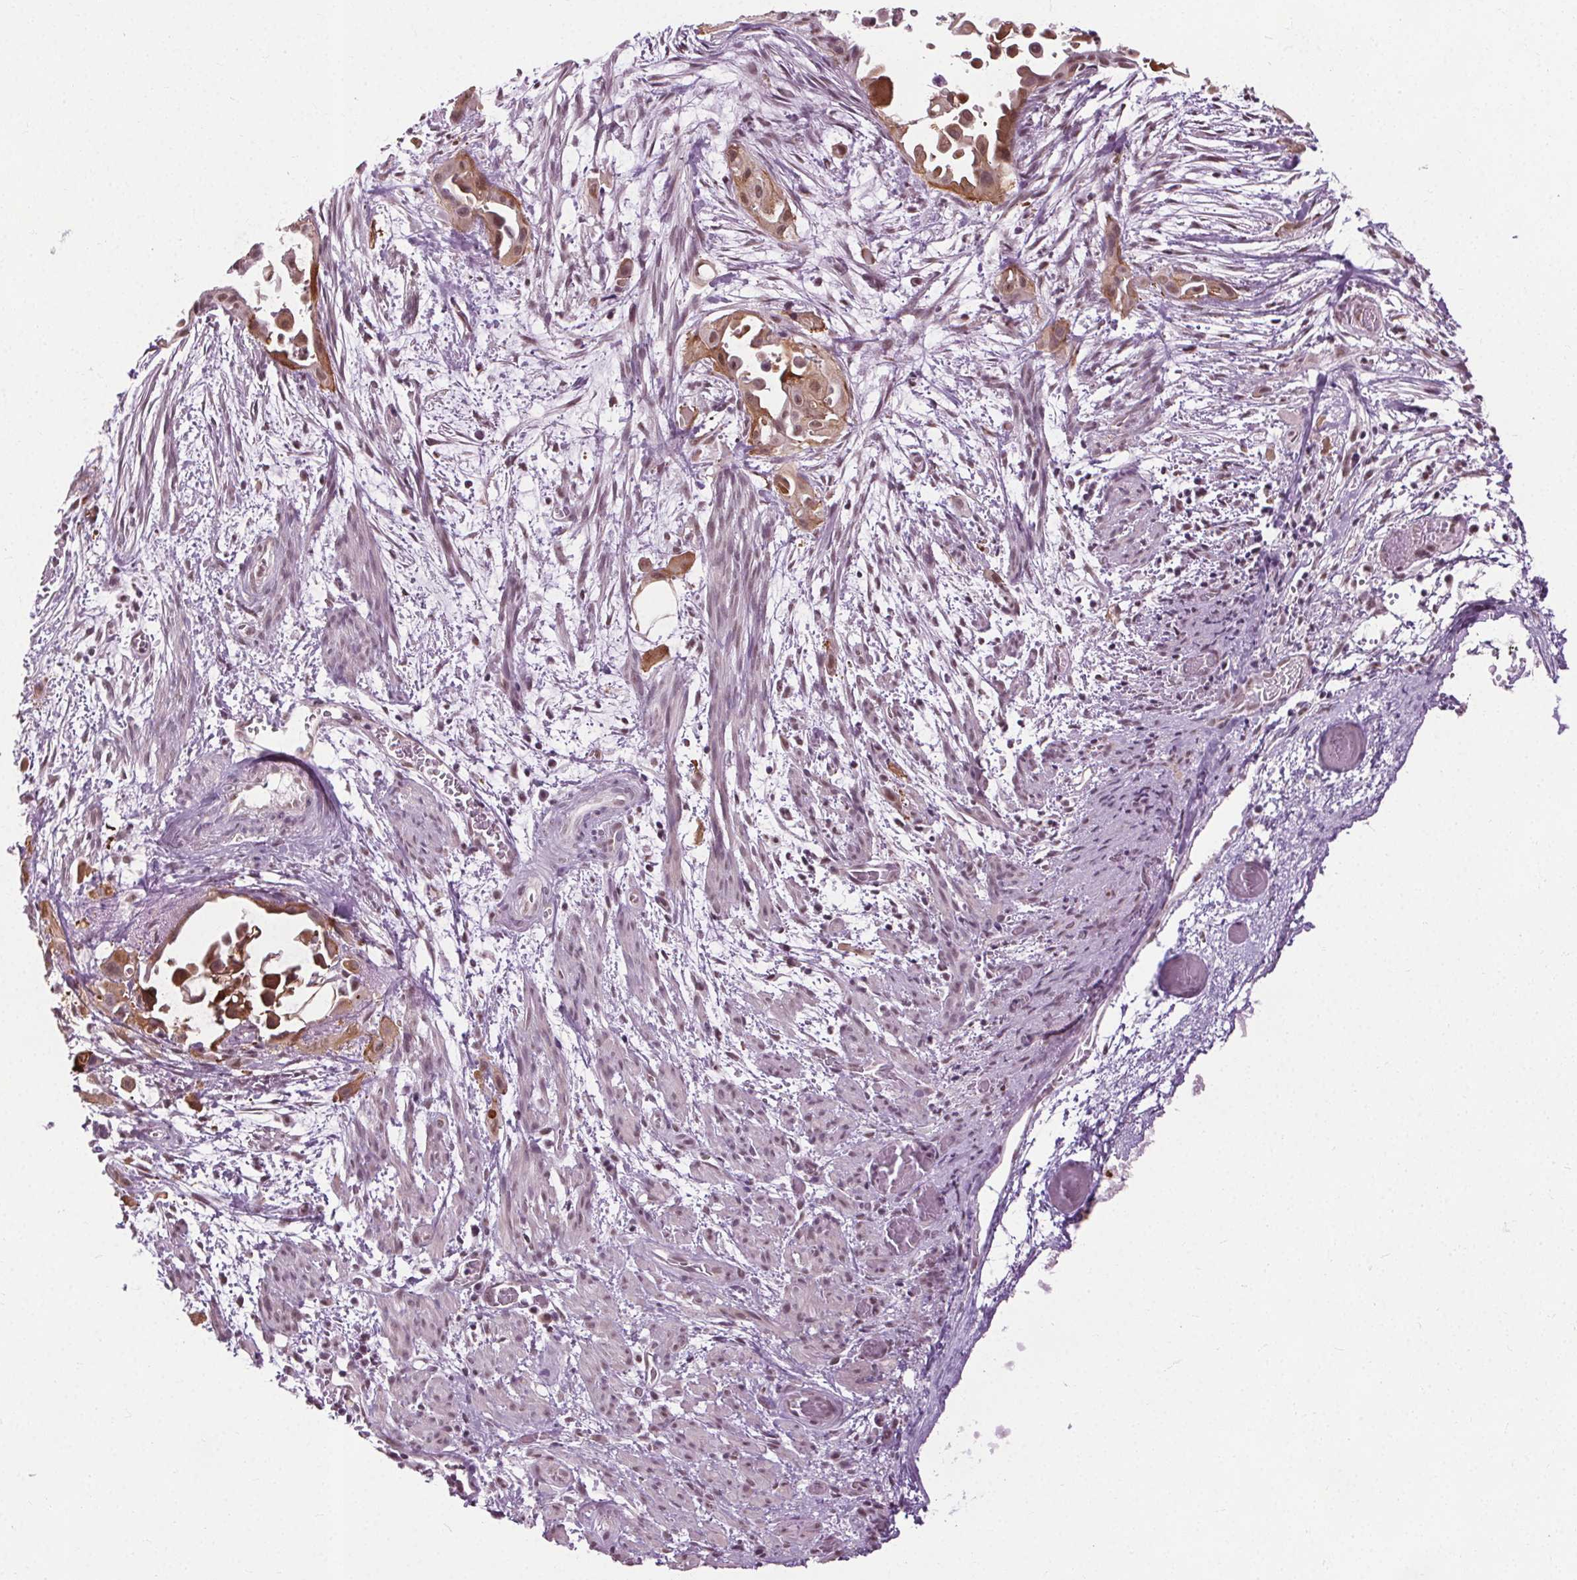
{"staining": {"intensity": "weak", "quantity": "25%-75%", "location": "cytoplasmic/membranous"}, "tissue": "endometrial cancer", "cell_type": "Tumor cells", "image_type": "cancer", "snomed": [{"axis": "morphology", "description": "Adenocarcinoma, NOS"}, {"axis": "topography", "description": "Endometrium"}], "caption": "Weak cytoplasmic/membranous protein staining is seen in about 25%-75% of tumor cells in endometrial adenocarcinoma.", "gene": "CEBPA", "patient": {"sex": "female", "age": 86}}